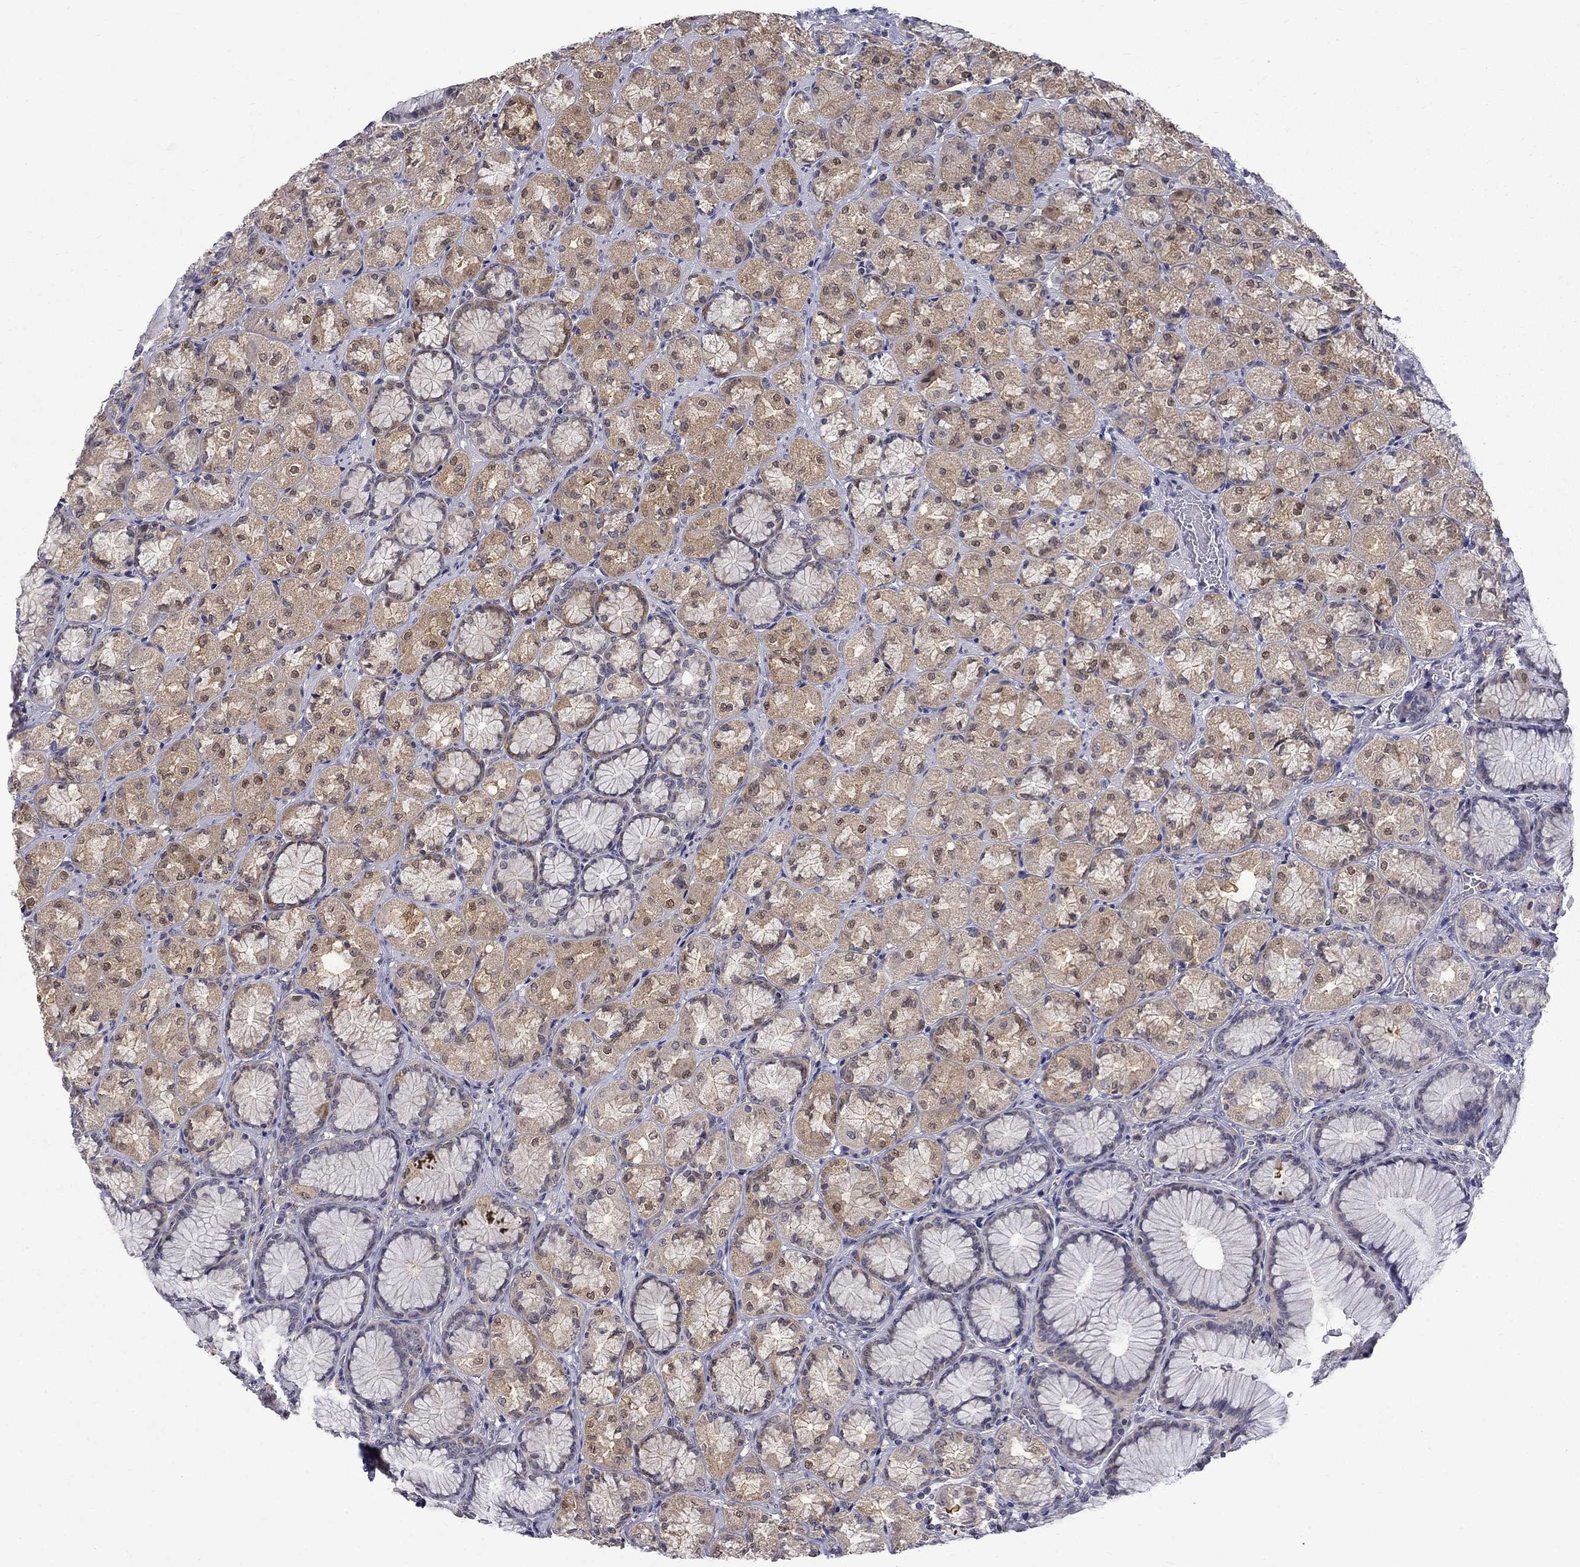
{"staining": {"intensity": "strong", "quantity": "<25%", "location": "cytoplasmic/membranous"}, "tissue": "stomach", "cell_type": "Glandular cells", "image_type": "normal", "snomed": [{"axis": "morphology", "description": "Normal tissue, NOS"}, {"axis": "morphology", "description": "Adenocarcinoma, NOS"}, {"axis": "morphology", "description": "Adenocarcinoma, High grade"}, {"axis": "topography", "description": "Stomach, upper"}, {"axis": "topography", "description": "Stomach"}], "caption": "Immunohistochemical staining of benign stomach demonstrates medium levels of strong cytoplasmic/membranous expression in approximately <25% of glandular cells.", "gene": "PCBP2", "patient": {"sex": "female", "age": 65}}